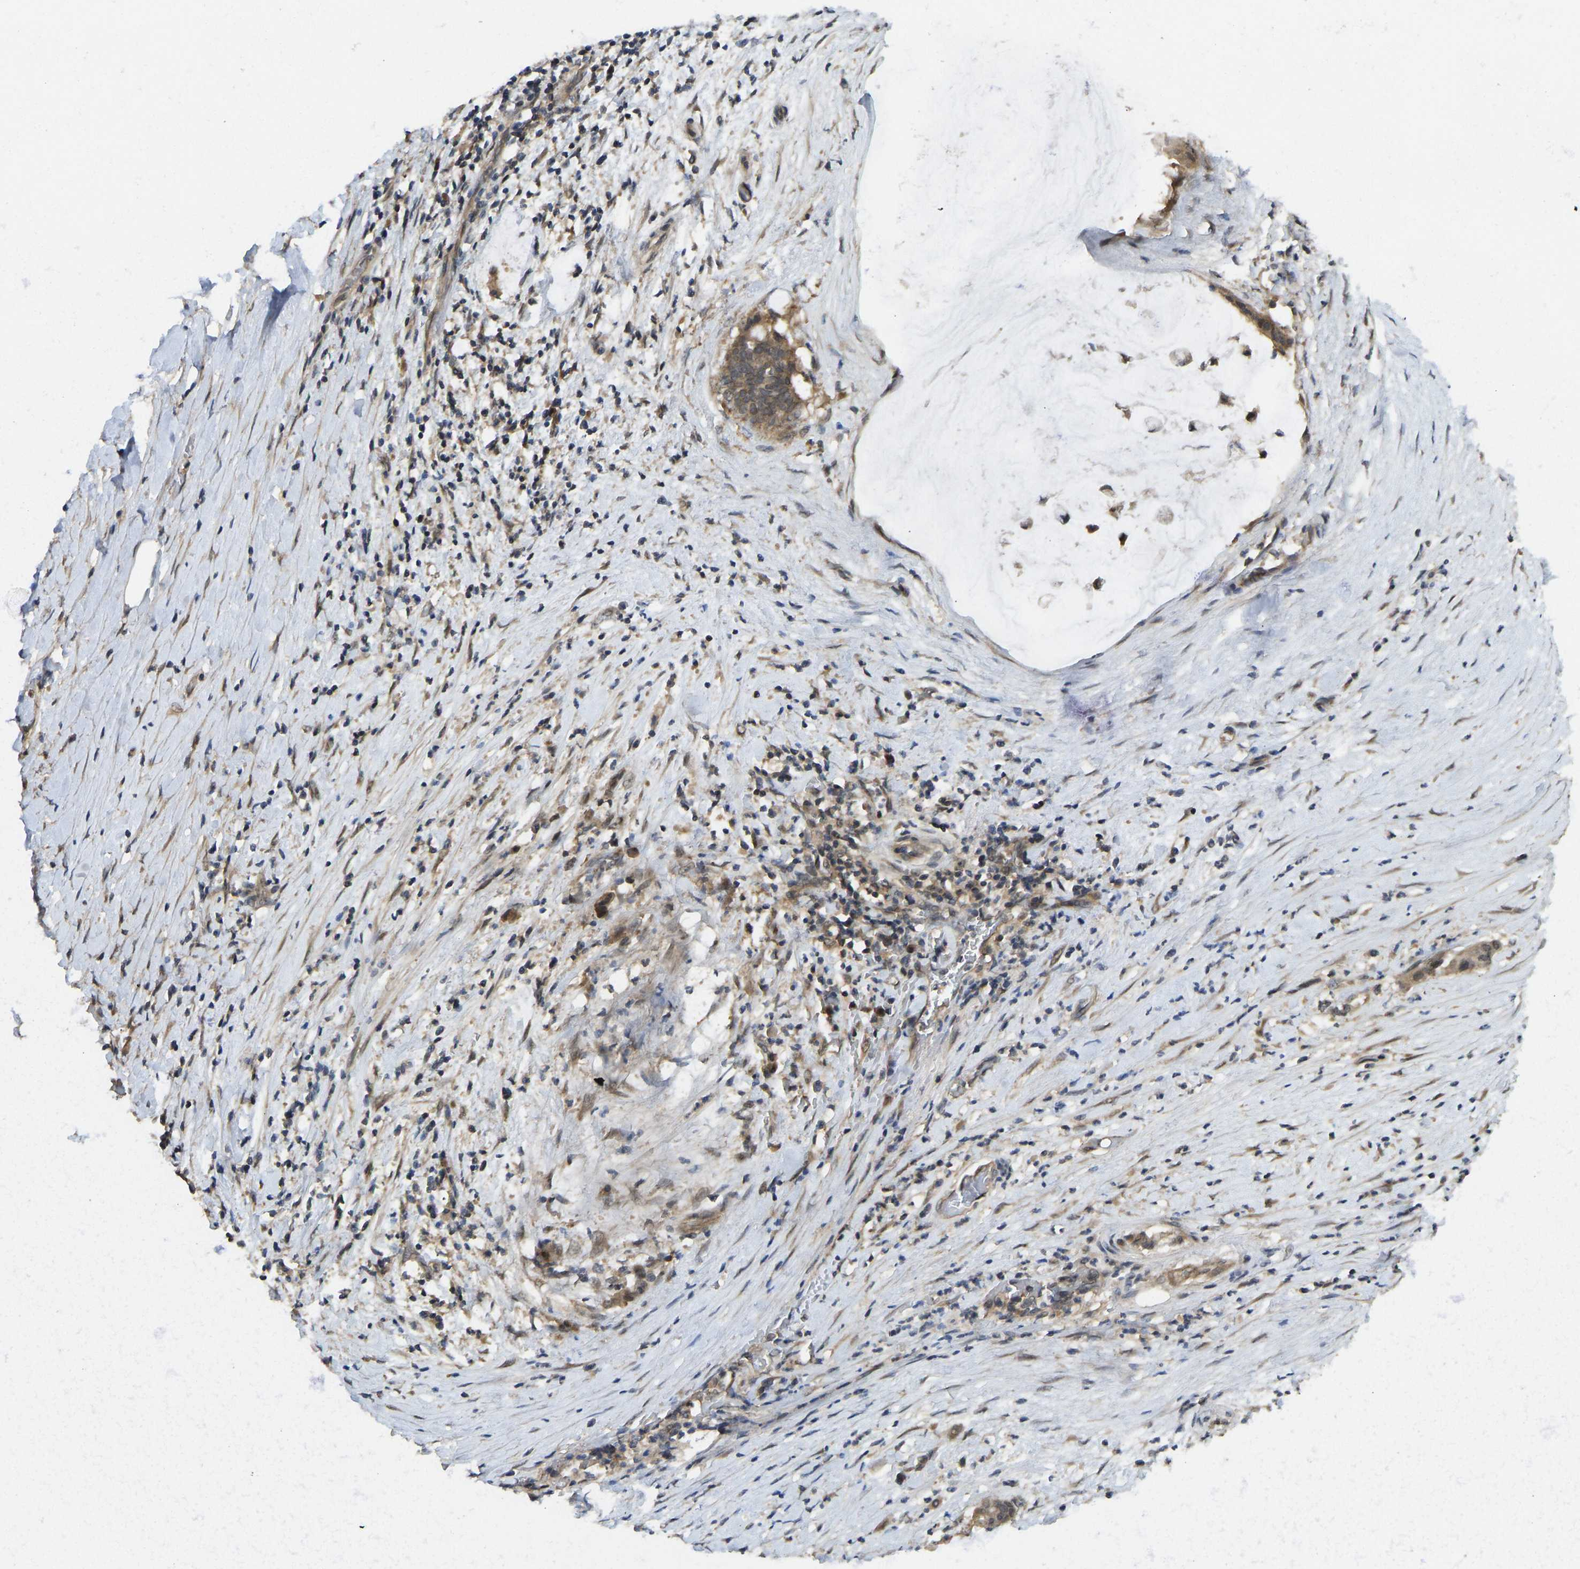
{"staining": {"intensity": "moderate", "quantity": ">75%", "location": "cytoplasmic/membranous"}, "tissue": "pancreatic cancer", "cell_type": "Tumor cells", "image_type": "cancer", "snomed": [{"axis": "morphology", "description": "Adenocarcinoma, NOS"}, {"axis": "topography", "description": "Pancreas"}], "caption": "The immunohistochemical stain shows moderate cytoplasmic/membranous positivity in tumor cells of pancreatic adenocarcinoma tissue. The protein of interest is stained brown, and the nuclei are stained in blue (DAB IHC with brightfield microscopy, high magnification).", "gene": "NDRG3", "patient": {"sex": "male", "age": 41}}